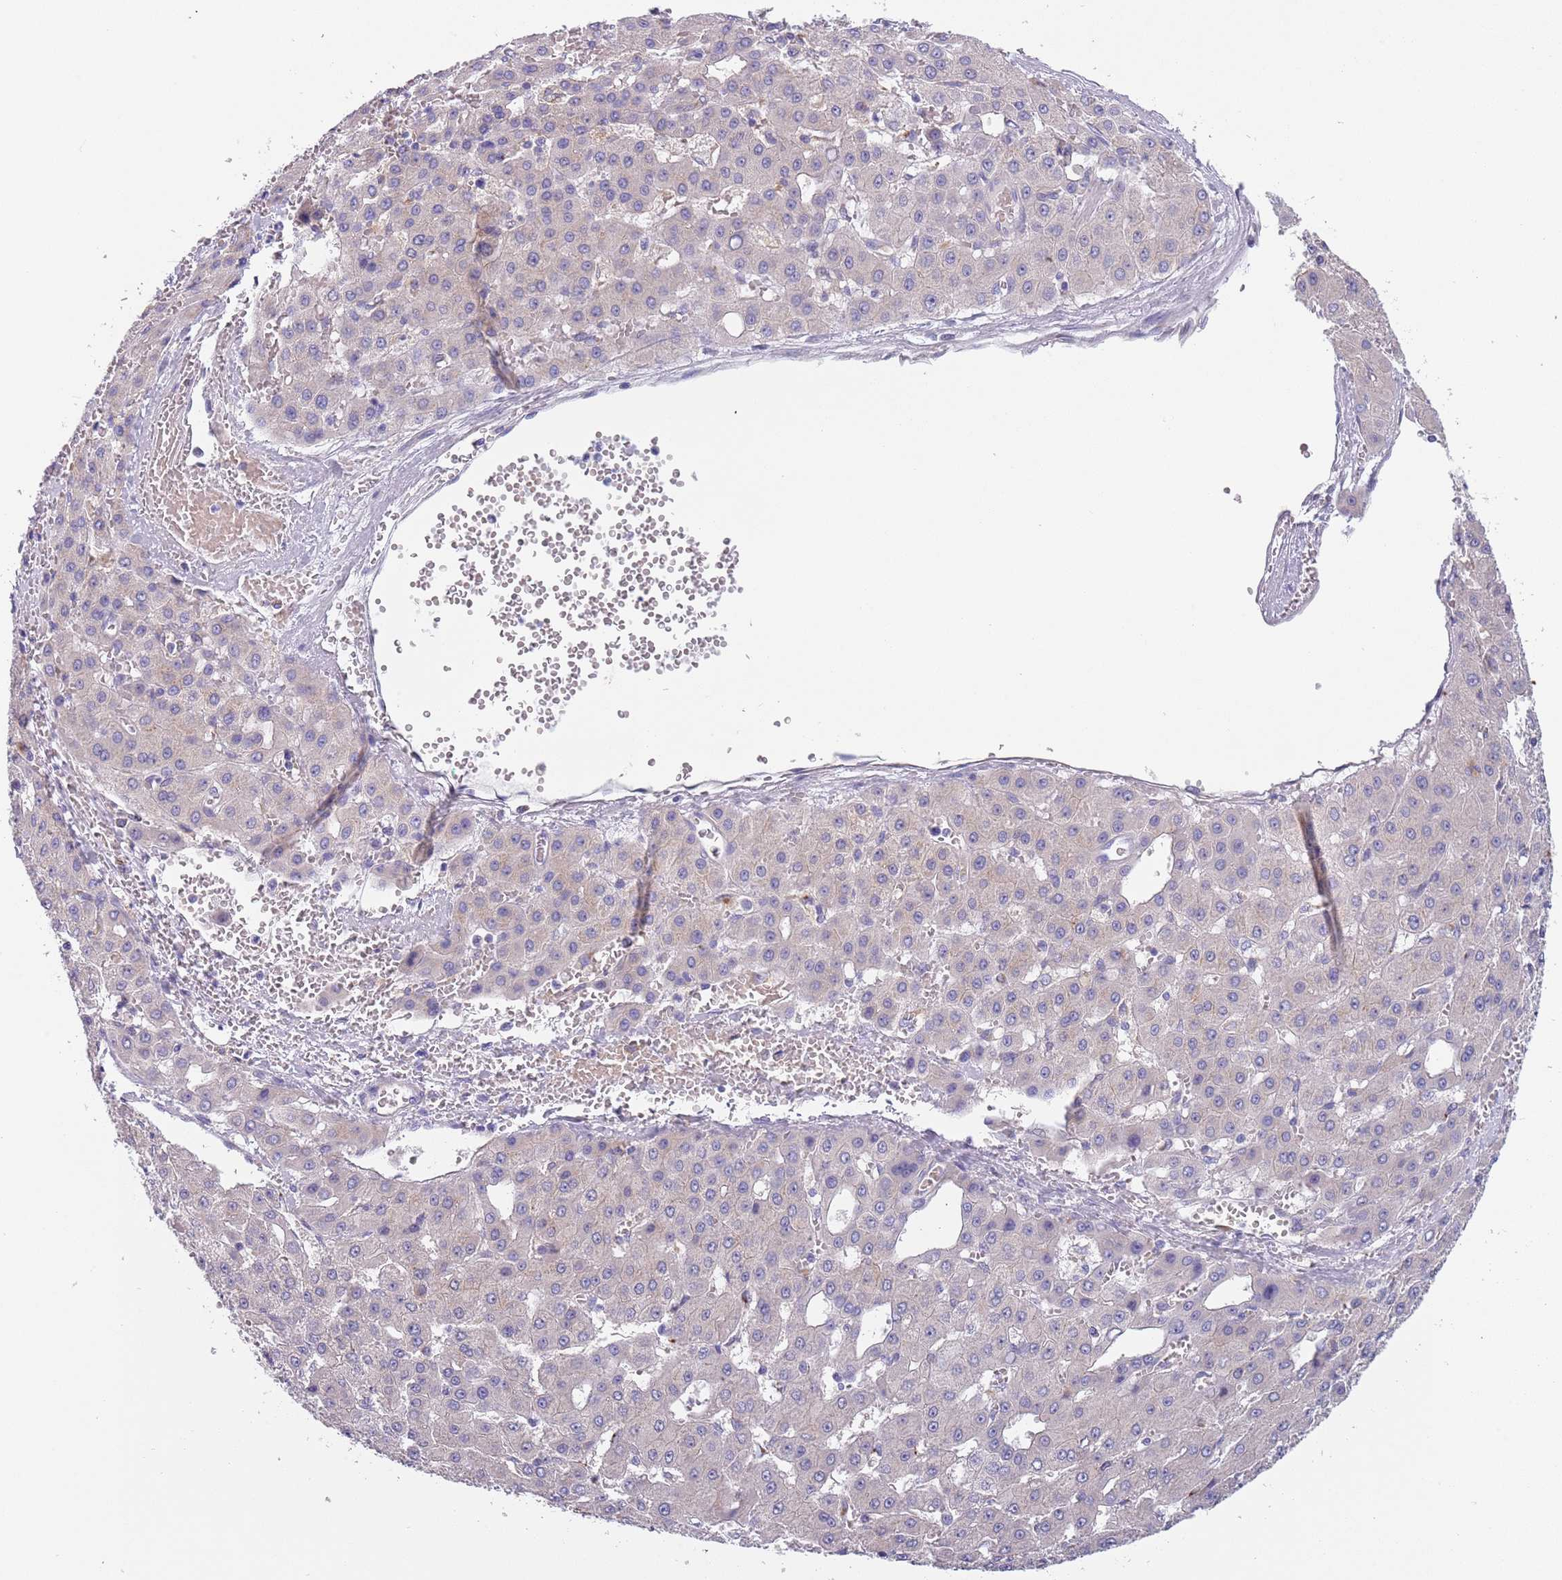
{"staining": {"intensity": "negative", "quantity": "none", "location": "none"}, "tissue": "liver cancer", "cell_type": "Tumor cells", "image_type": "cancer", "snomed": [{"axis": "morphology", "description": "Carcinoma, Hepatocellular, NOS"}, {"axis": "topography", "description": "Liver"}], "caption": "Tumor cells are negative for brown protein staining in liver cancer.", "gene": "MAN1C1", "patient": {"sex": "male", "age": 47}}